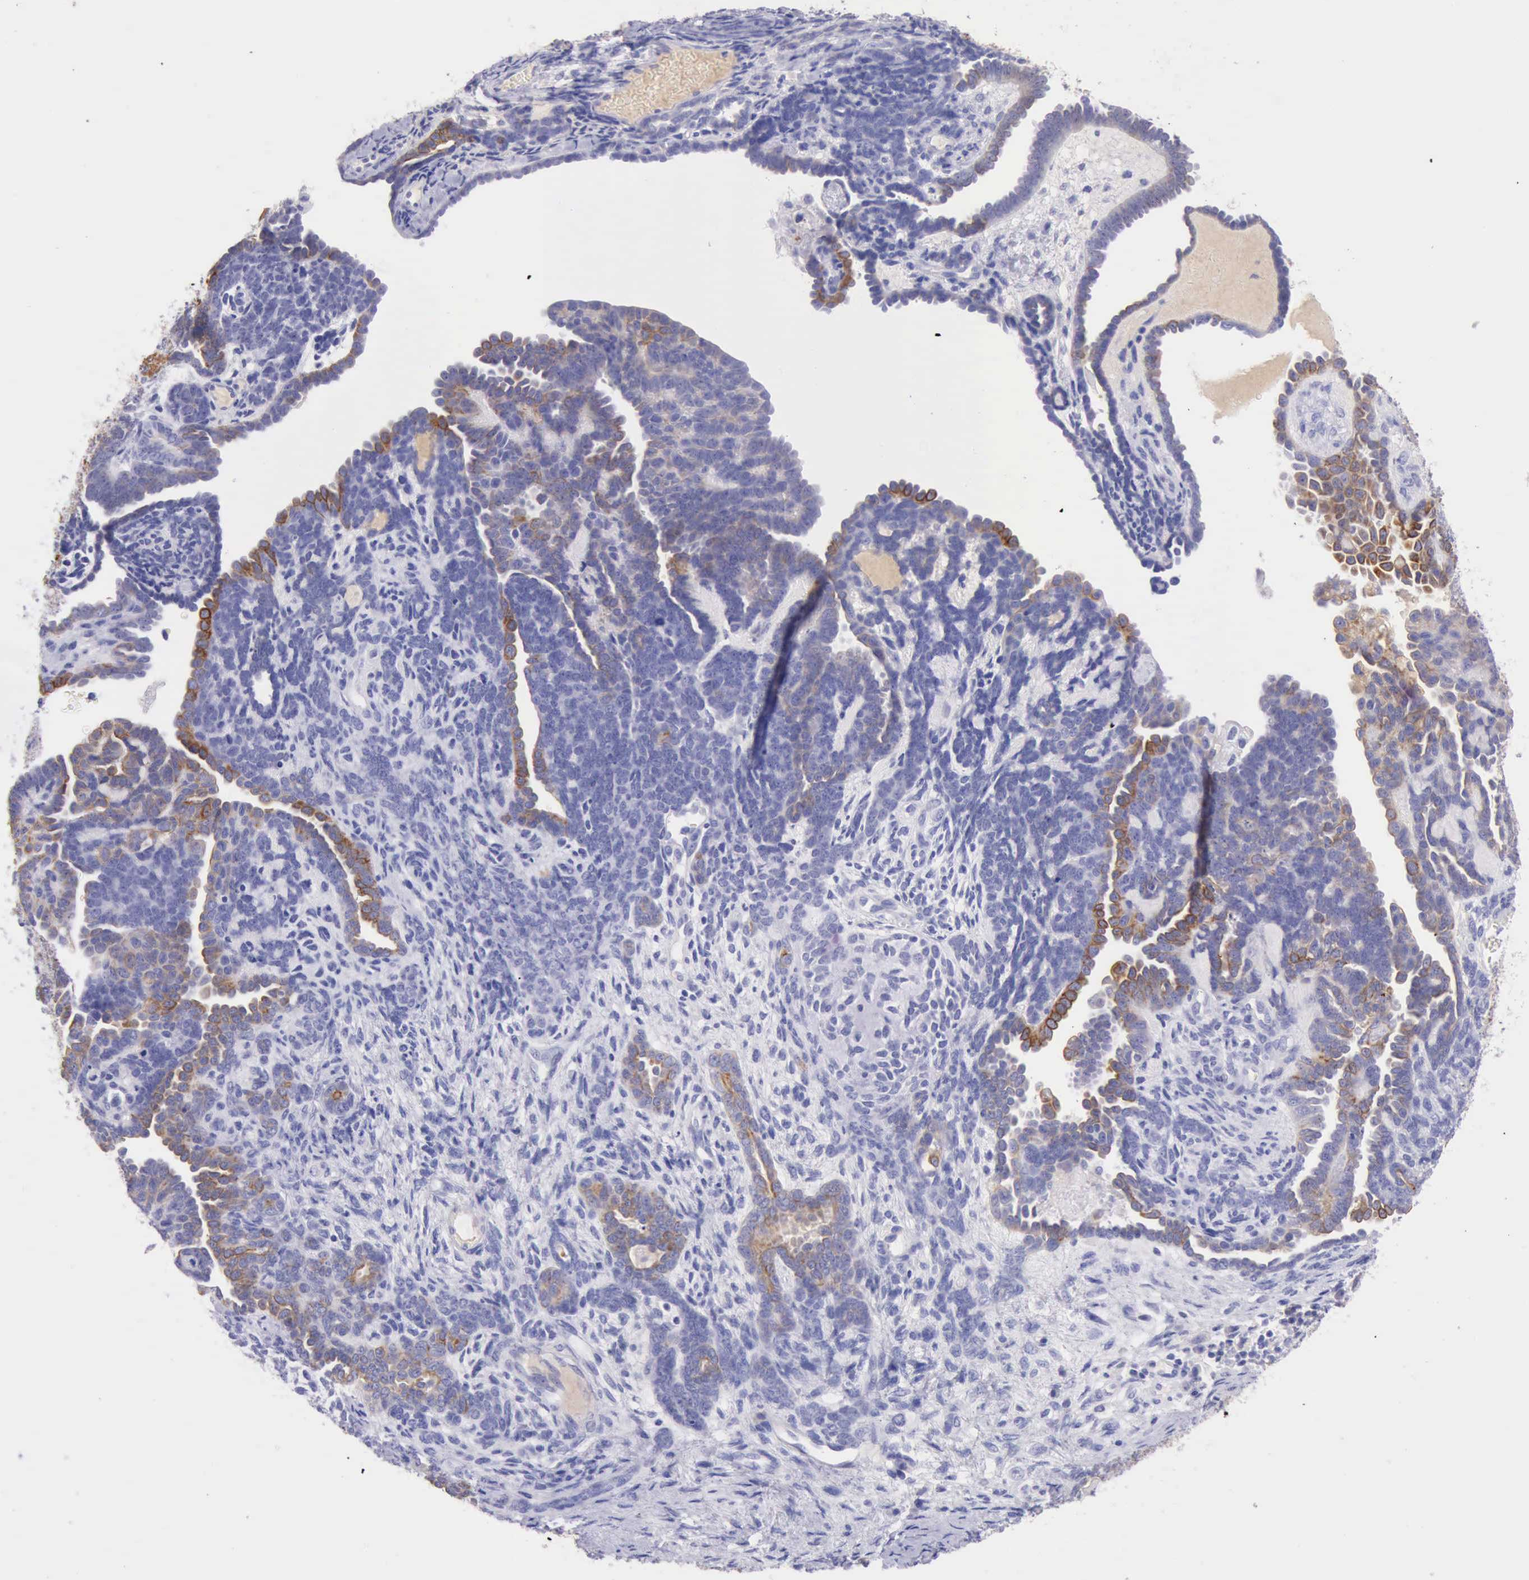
{"staining": {"intensity": "moderate", "quantity": "<25%", "location": "cytoplasmic/membranous"}, "tissue": "endometrial cancer", "cell_type": "Tumor cells", "image_type": "cancer", "snomed": [{"axis": "morphology", "description": "Neoplasm, malignant, NOS"}, {"axis": "topography", "description": "Endometrium"}], "caption": "Endometrial malignant neoplasm was stained to show a protein in brown. There is low levels of moderate cytoplasmic/membranous expression in about <25% of tumor cells.", "gene": "KRT8", "patient": {"sex": "female", "age": 74}}